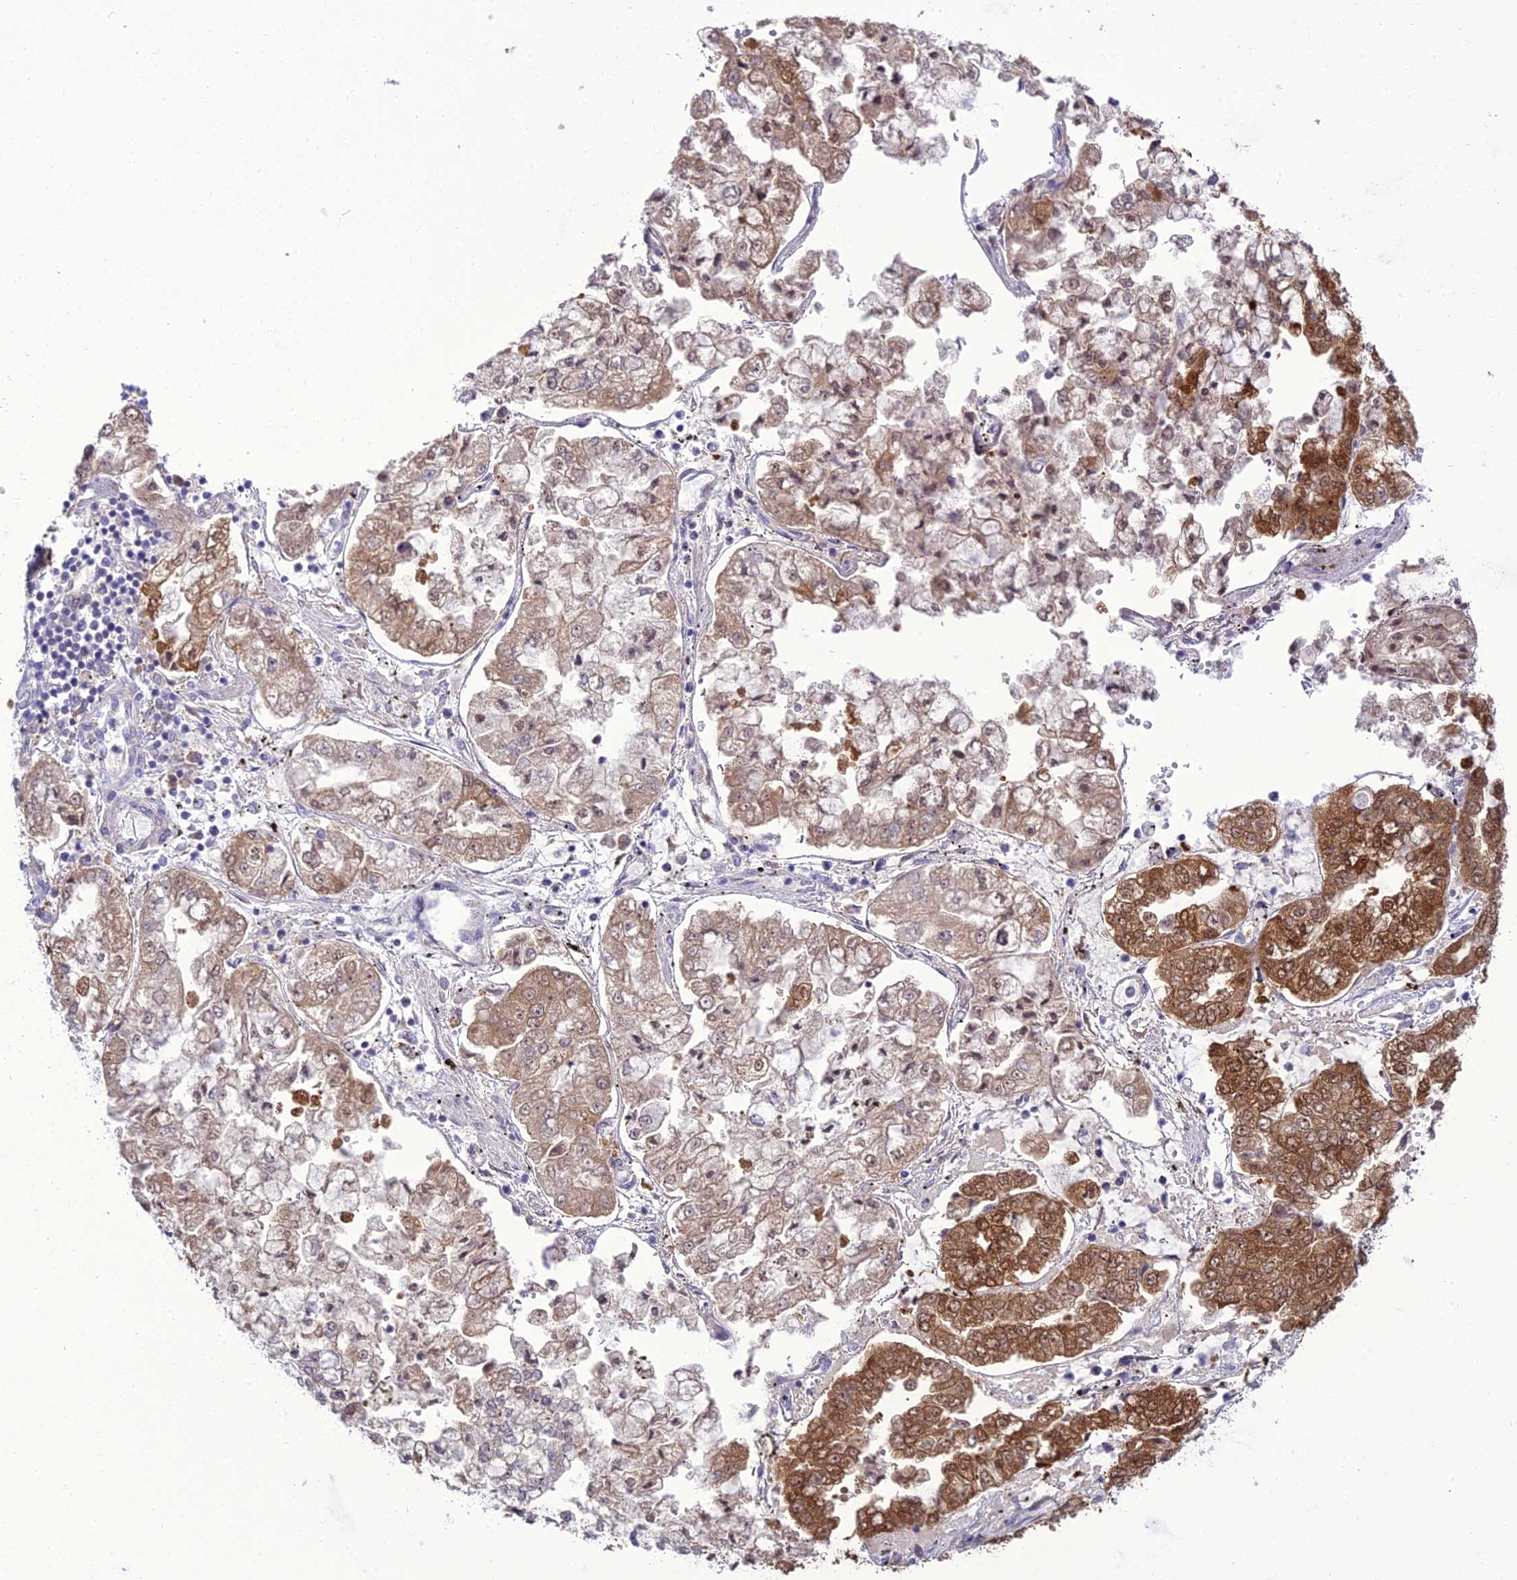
{"staining": {"intensity": "moderate", "quantity": ">75%", "location": "cytoplasmic/membranous,nuclear"}, "tissue": "stomach cancer", "cell_type": "Tumor cells", "image_type": "cancer", "snomed": [{"axis": "morphology", "description": "Adenocarcinoma, NOS"}, {"axis": "topography", "description": "Stomach"}], "caption": "Stomach cancer (adenocarcinoma) tissue shows moderate cytoplasmic/membranous and nuclear positivity in approximately >75% of tumor cells, visualized by immunohistochemistry.", "gene": "GNPNAT1", "patient": {"sex": "male", "age": 76}}